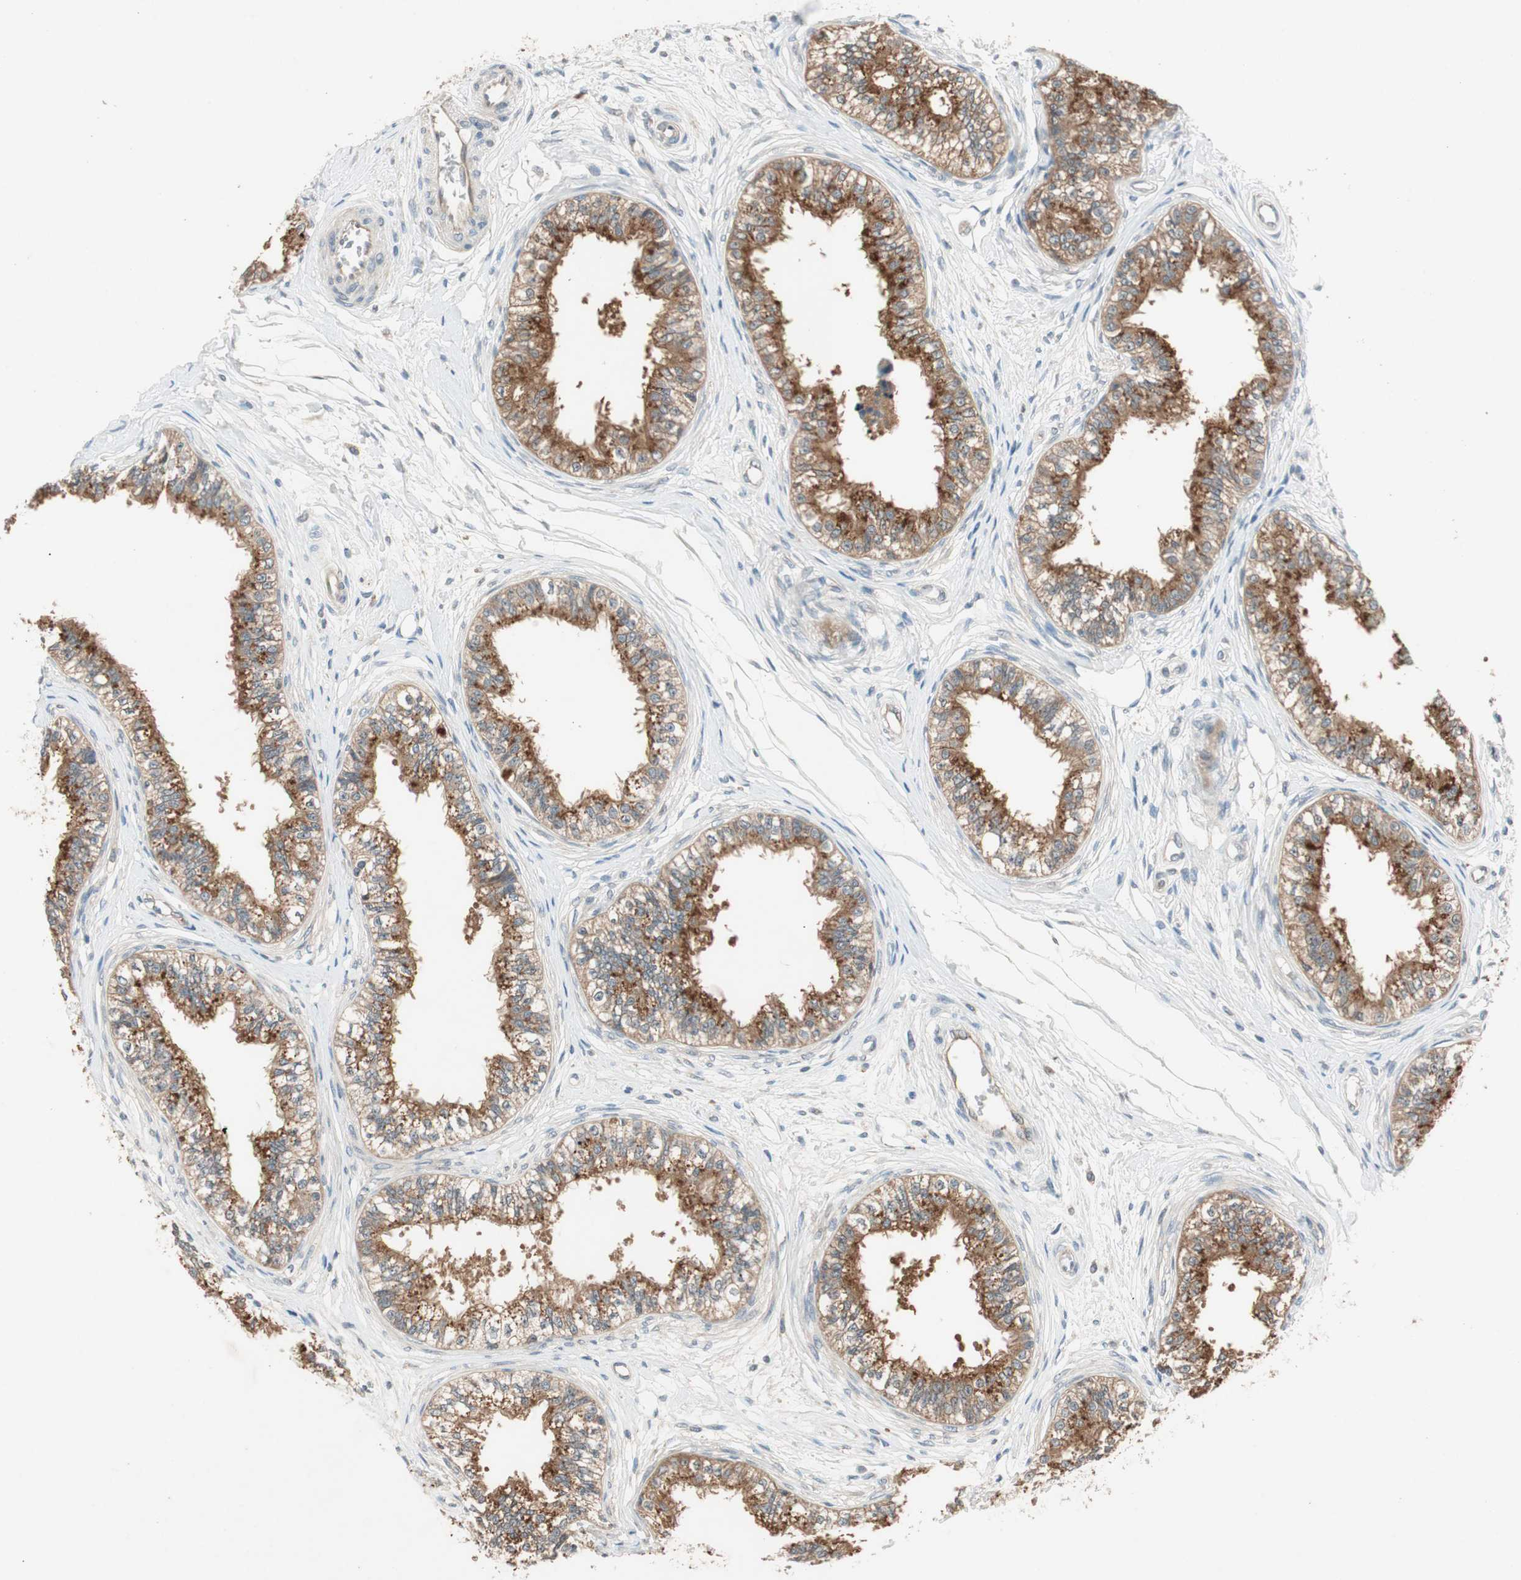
{"staining": {"intensity": "moderate", "quantity": ">75%", "location": "cytoplasmic/membranous"}, "tissue": "epididymis", "cell_type": "Glandular cells", "image_type": "normal", "snomed": [{"axis": "morphology", "description": "Normal tissue, NOS"}, {"axis": "morphology", "description": "Adenocarcinoma, metastatic, NOS"}, {"axis": "topography", "description": "Testis"}, {"axis": "topography", "description": "Epididymis"}], "caption": "This is a micrograph of IHC staining of normal epididymis, which shows moderate positivity in the cytoplasmic/membranous of glandular cells.", "gene": "NCLN", "patient": {"sex": "male", "age": 26}}